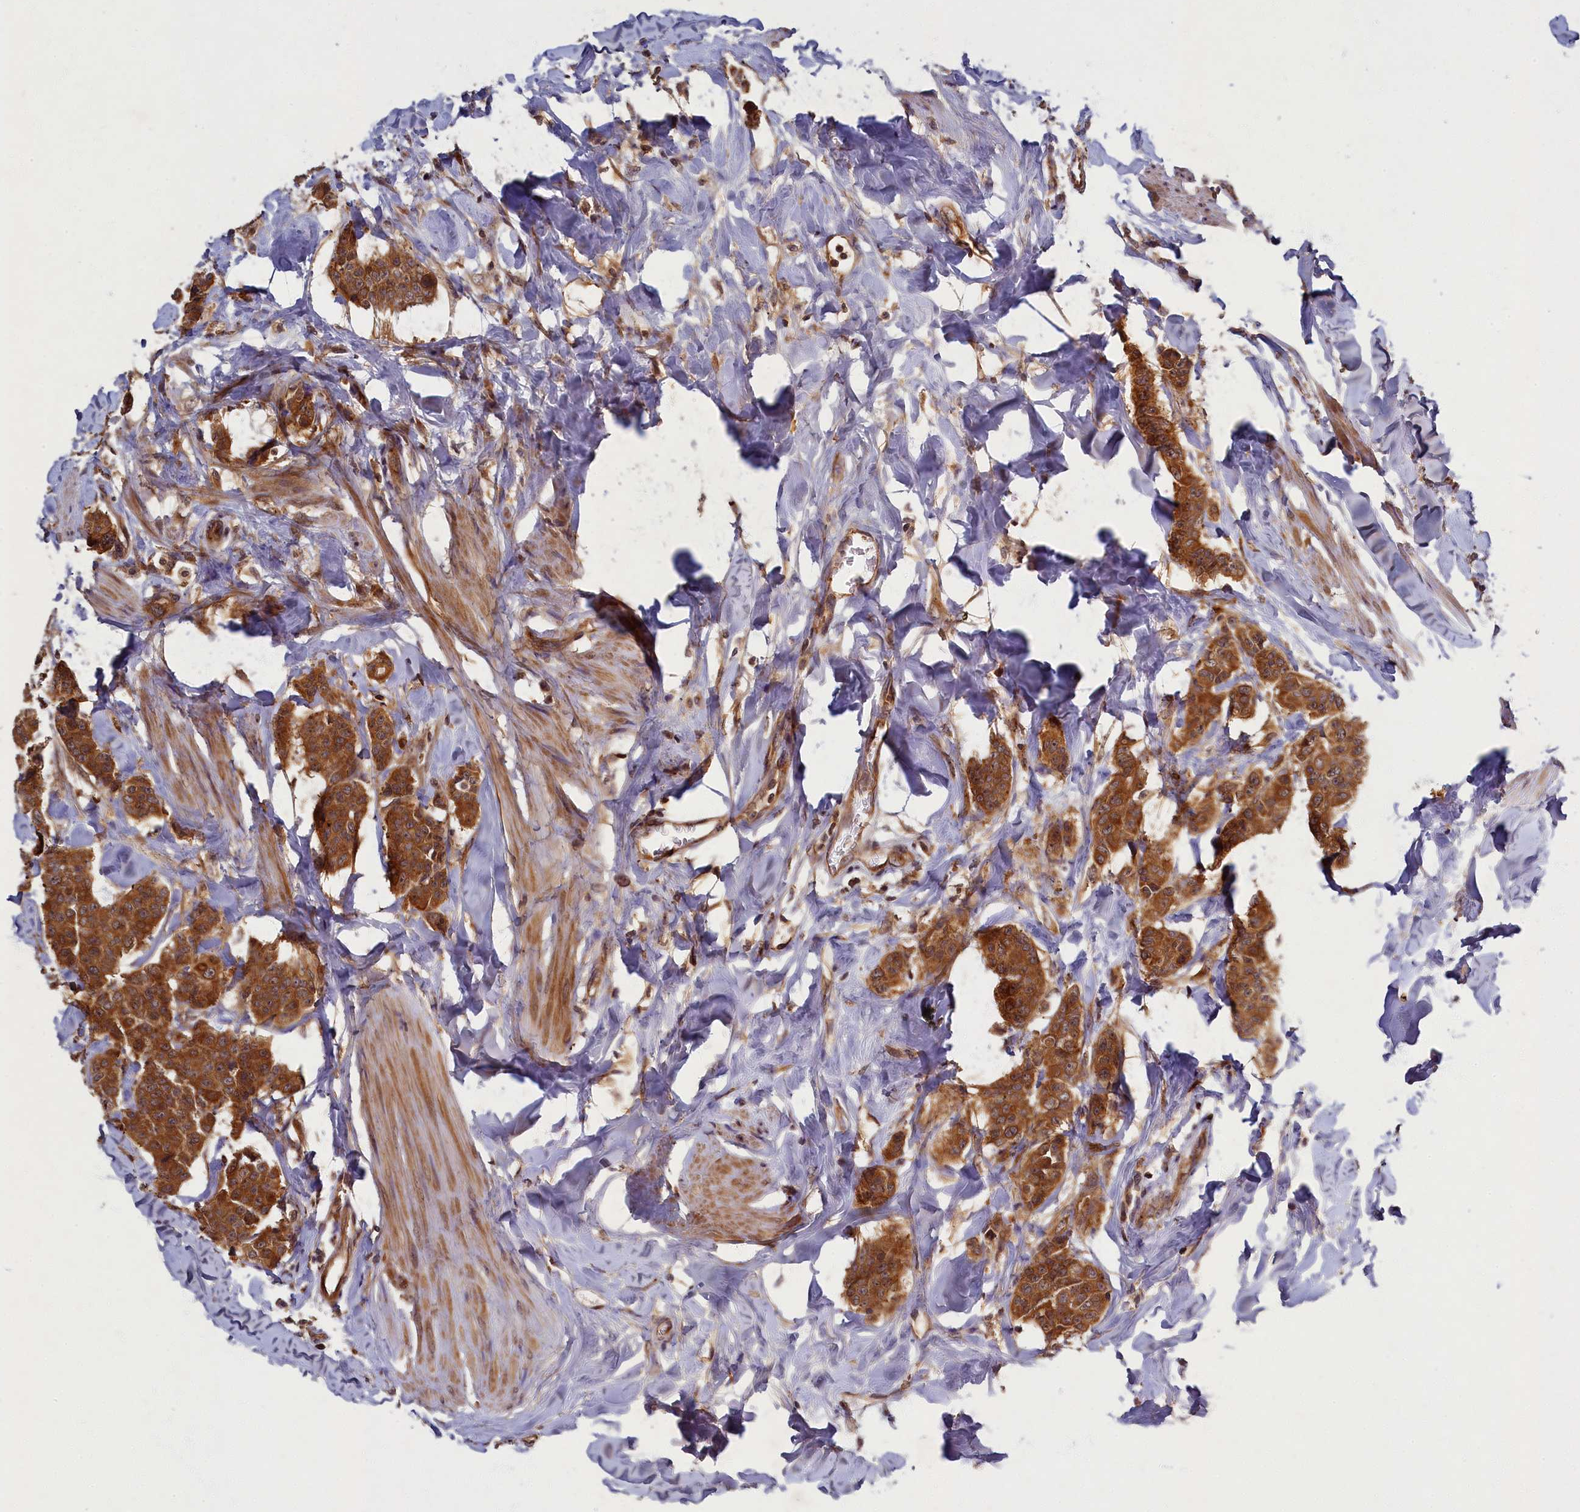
{"staining": {"intensity": "strong", "quantity": ">75%", "location": "cytoplasmic/membranous"}, "tissue": "breast cancer", "cell_type": "Tumor cells", "image_type": "cancer", "snomed": [{"axis": "morphology", "description": "Duct carcinoma"}, {"axis": "topography", "description": "Breast"}], "caption": "Tumor cells display strong cytoplasmic/membranous staining in about >75% of cells in breast cancer (infiltrating ductal carcinoma). The protein of interest is shown in brown color, while the nuclei are stained blue.", "gene": "BICD1", "patient": {"sex": "female", "age": 40}}